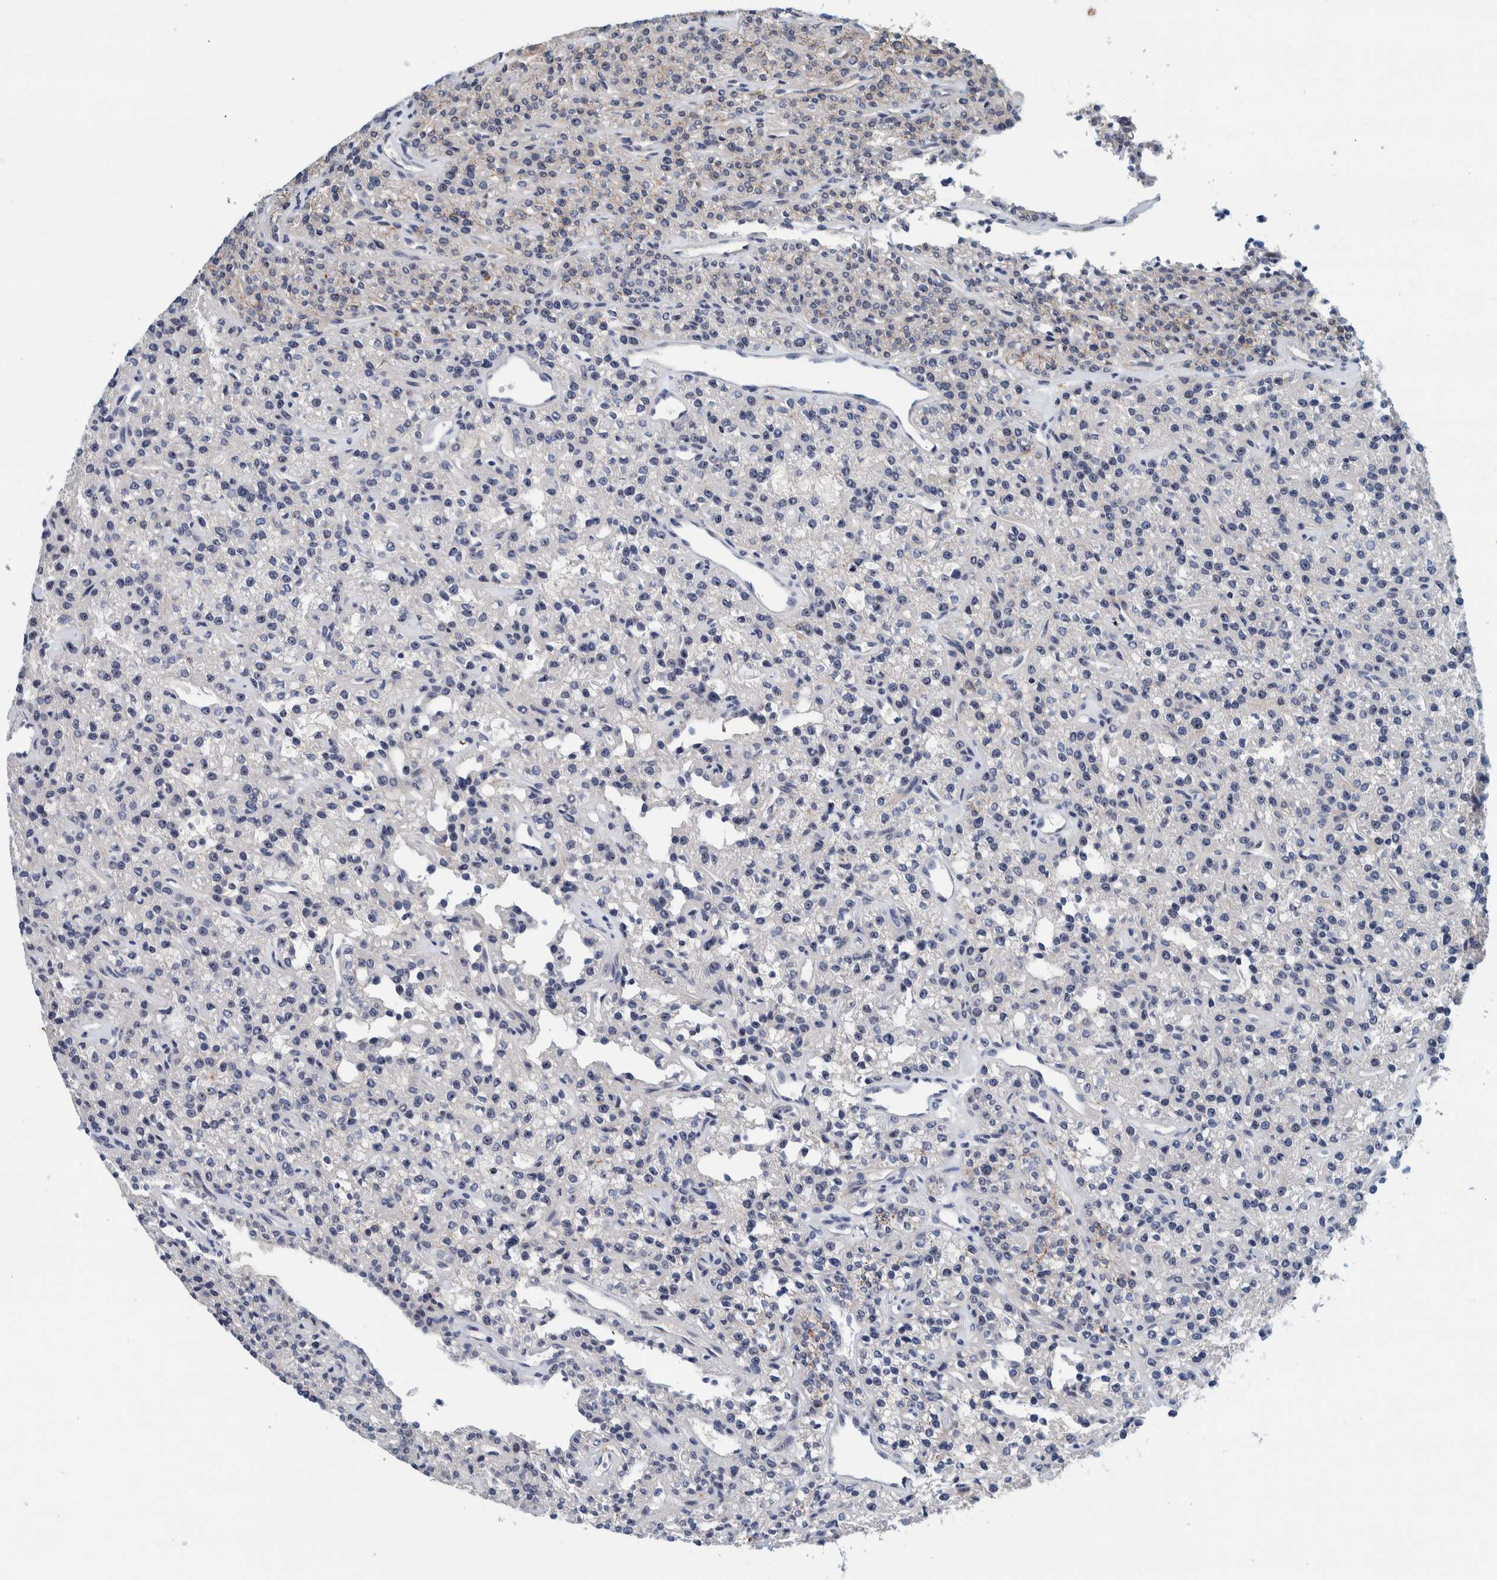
{"staining": {"intensity": "moderate", "quantity": ">75%", "location": "cytoplasmic/membranous,nuclear"}, "tissue": "parathyroid gland", "cell_type": "Glandular cells", "image_type": "normal", "snomed": [{"axis": "morphology", "description": "Normal tissue, NOS"}, {"axis": "topography", "description": "Parathyroid gland"}], "caption": "Human parathyroid gland stained for a protein (brown) reveals moderate cytoplasmic/membranous,nuclear positive expression in about >75% of glandular cells.", "gene": "NOL11", "patient": {"sex": "male", "age": 46}}